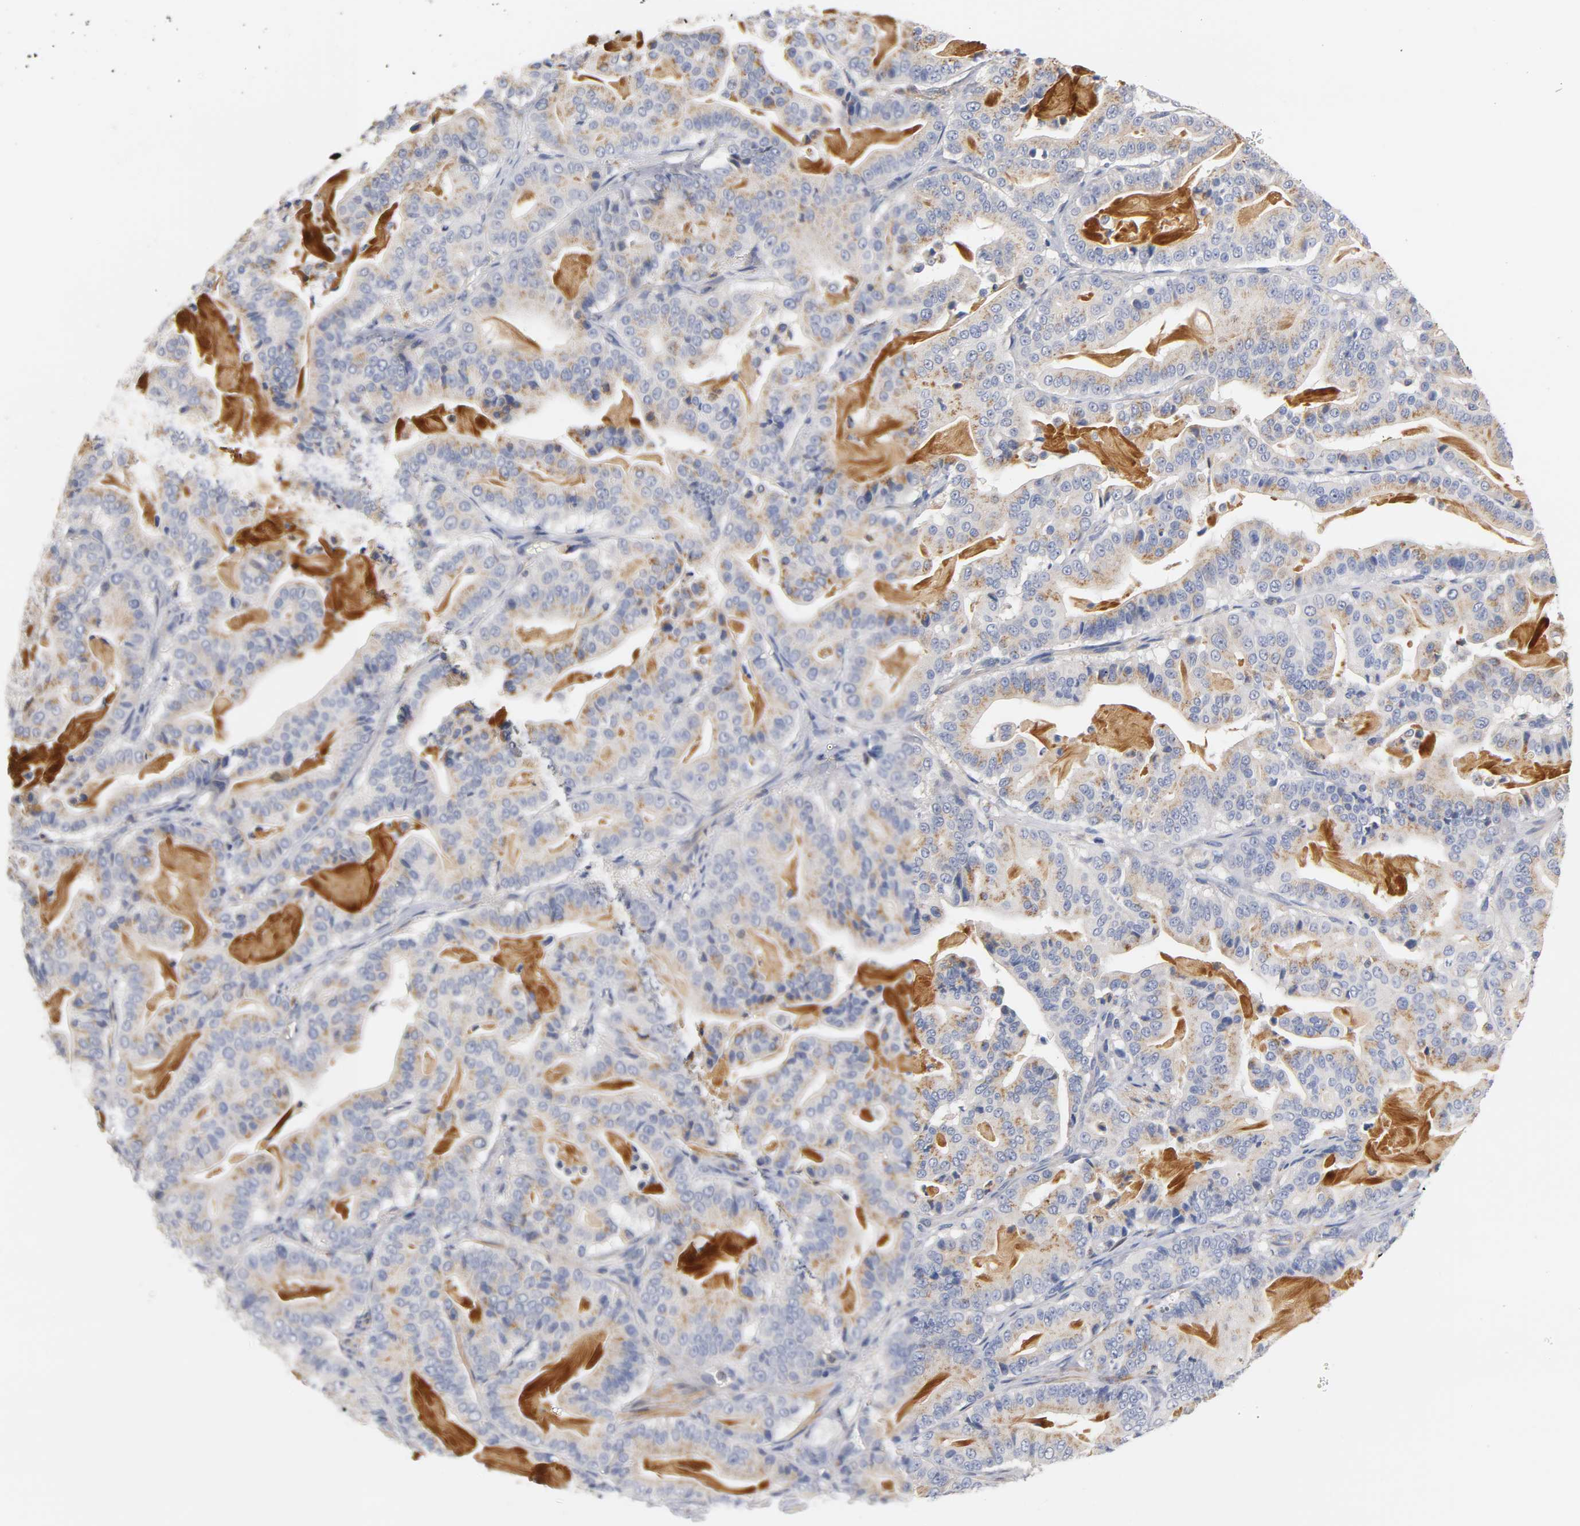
{"staining": {"intensity": "moderate", "quantity": "25%-75%", "location": "cytoplasmic/membranous"}, "tissue": "pancreatic cancer", "cell_type": "Tumor cells", "image_type": "cancer", "snomed": [{"axis": "morphology", "description": "Adenocarcinoma, NOS"}, {"axis": "topography", "description": "Pancreas"}], "caption": "This micrograph shows pancreatic cancer (adenocarcinoma) stained with immunohistochemistry (IHC) to label a protein in brown. The cytoplasmic/membranous of tumor cells show moderate positivity for the protein. Nuclei are counter-stained blue.", "gene": "SEMA5A", "patient": {"sex": "male", "age": 63}}